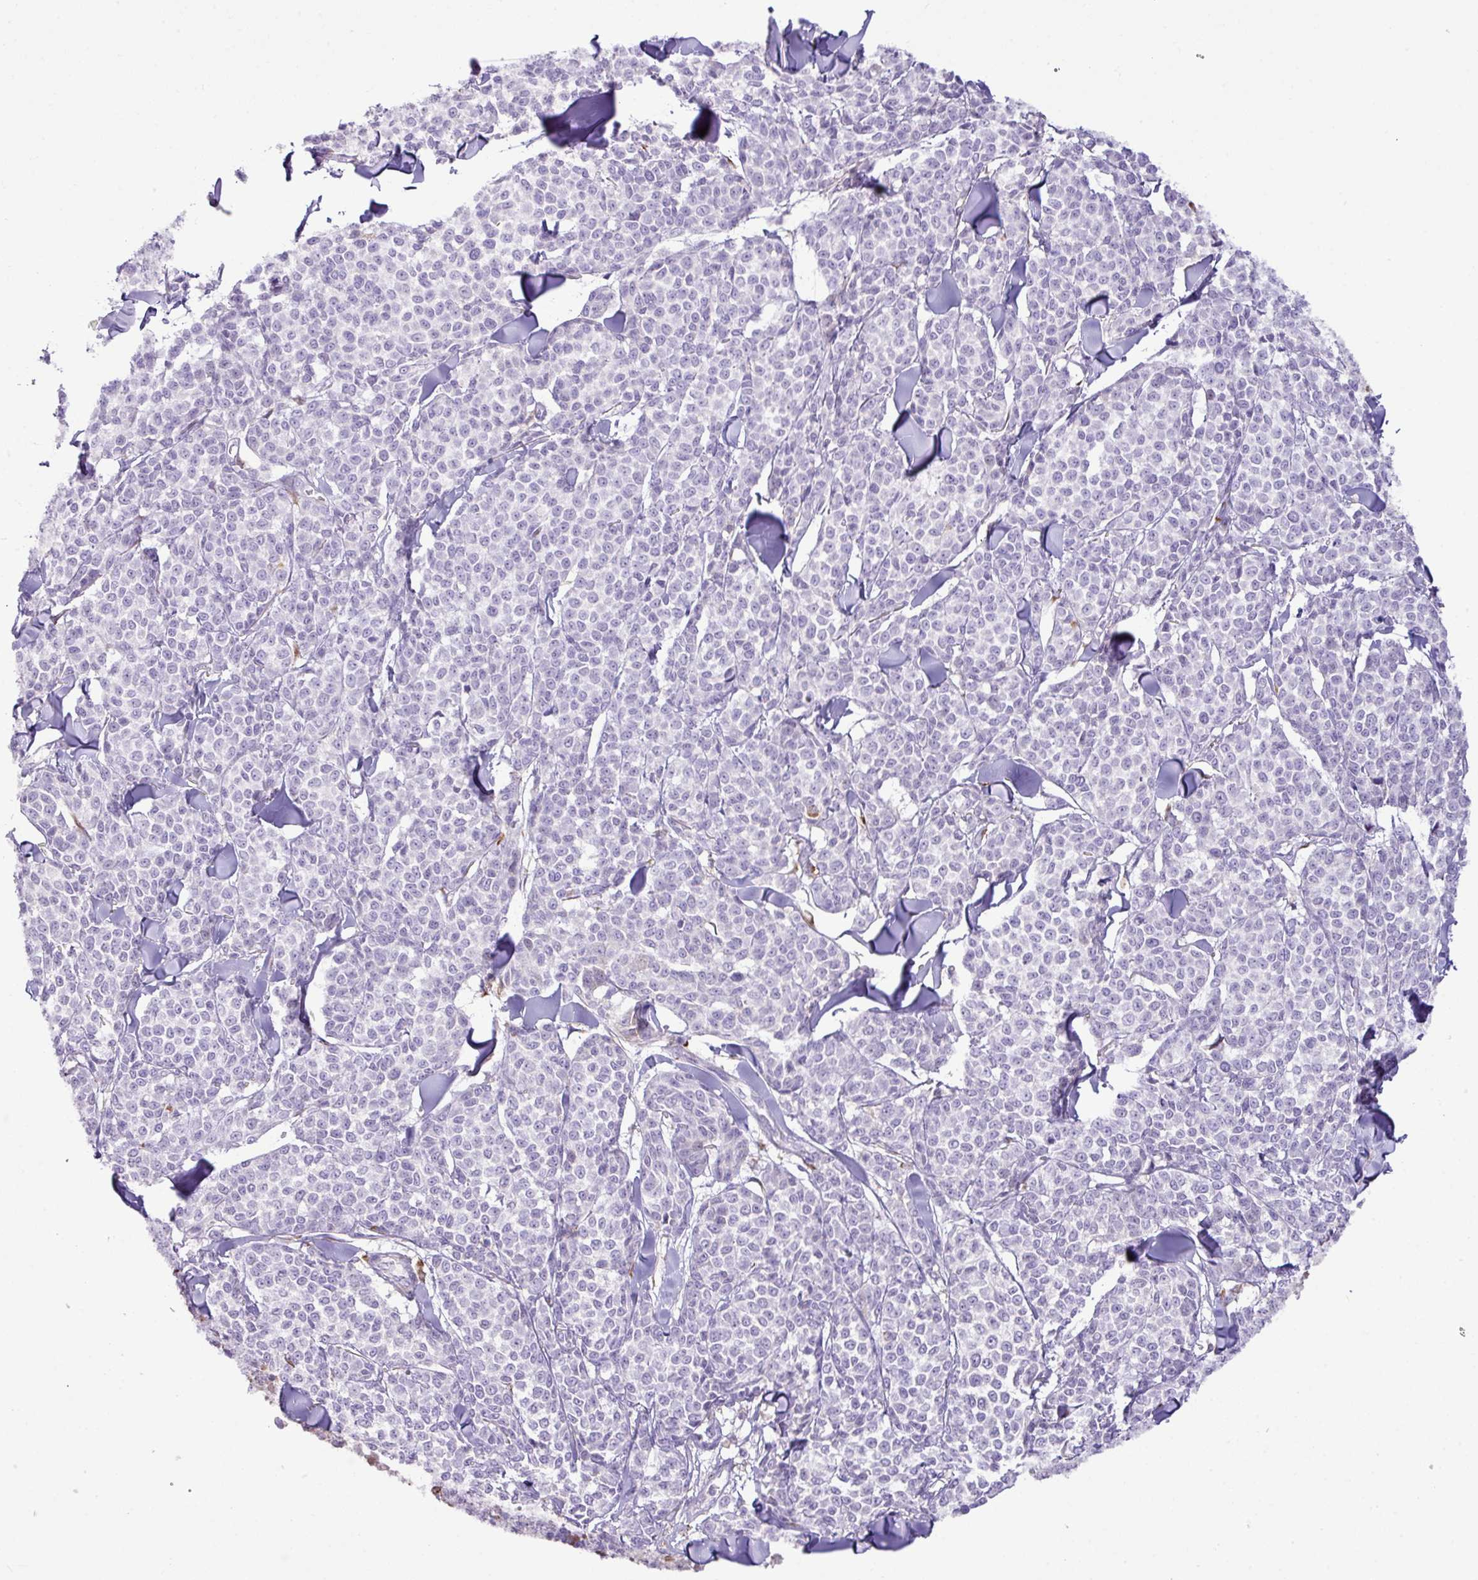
{"staining": {"intensity": "negative", "quantity": "none", "location": "none"}, "tissue": "melanoma", "cell_type": "Tumor cells", "image_type": "cancer", "snomed": [{"axis": "morphology", "description": "Malignant melanoma, NOS"}, {"axis": "topography", "description": "Skin"}], "caption": "The photomicrograph reveals no staining of tumor cells in malignant melanoma.", "gene": "RGS21", "patient": {"sex": "male", "age": 46}}